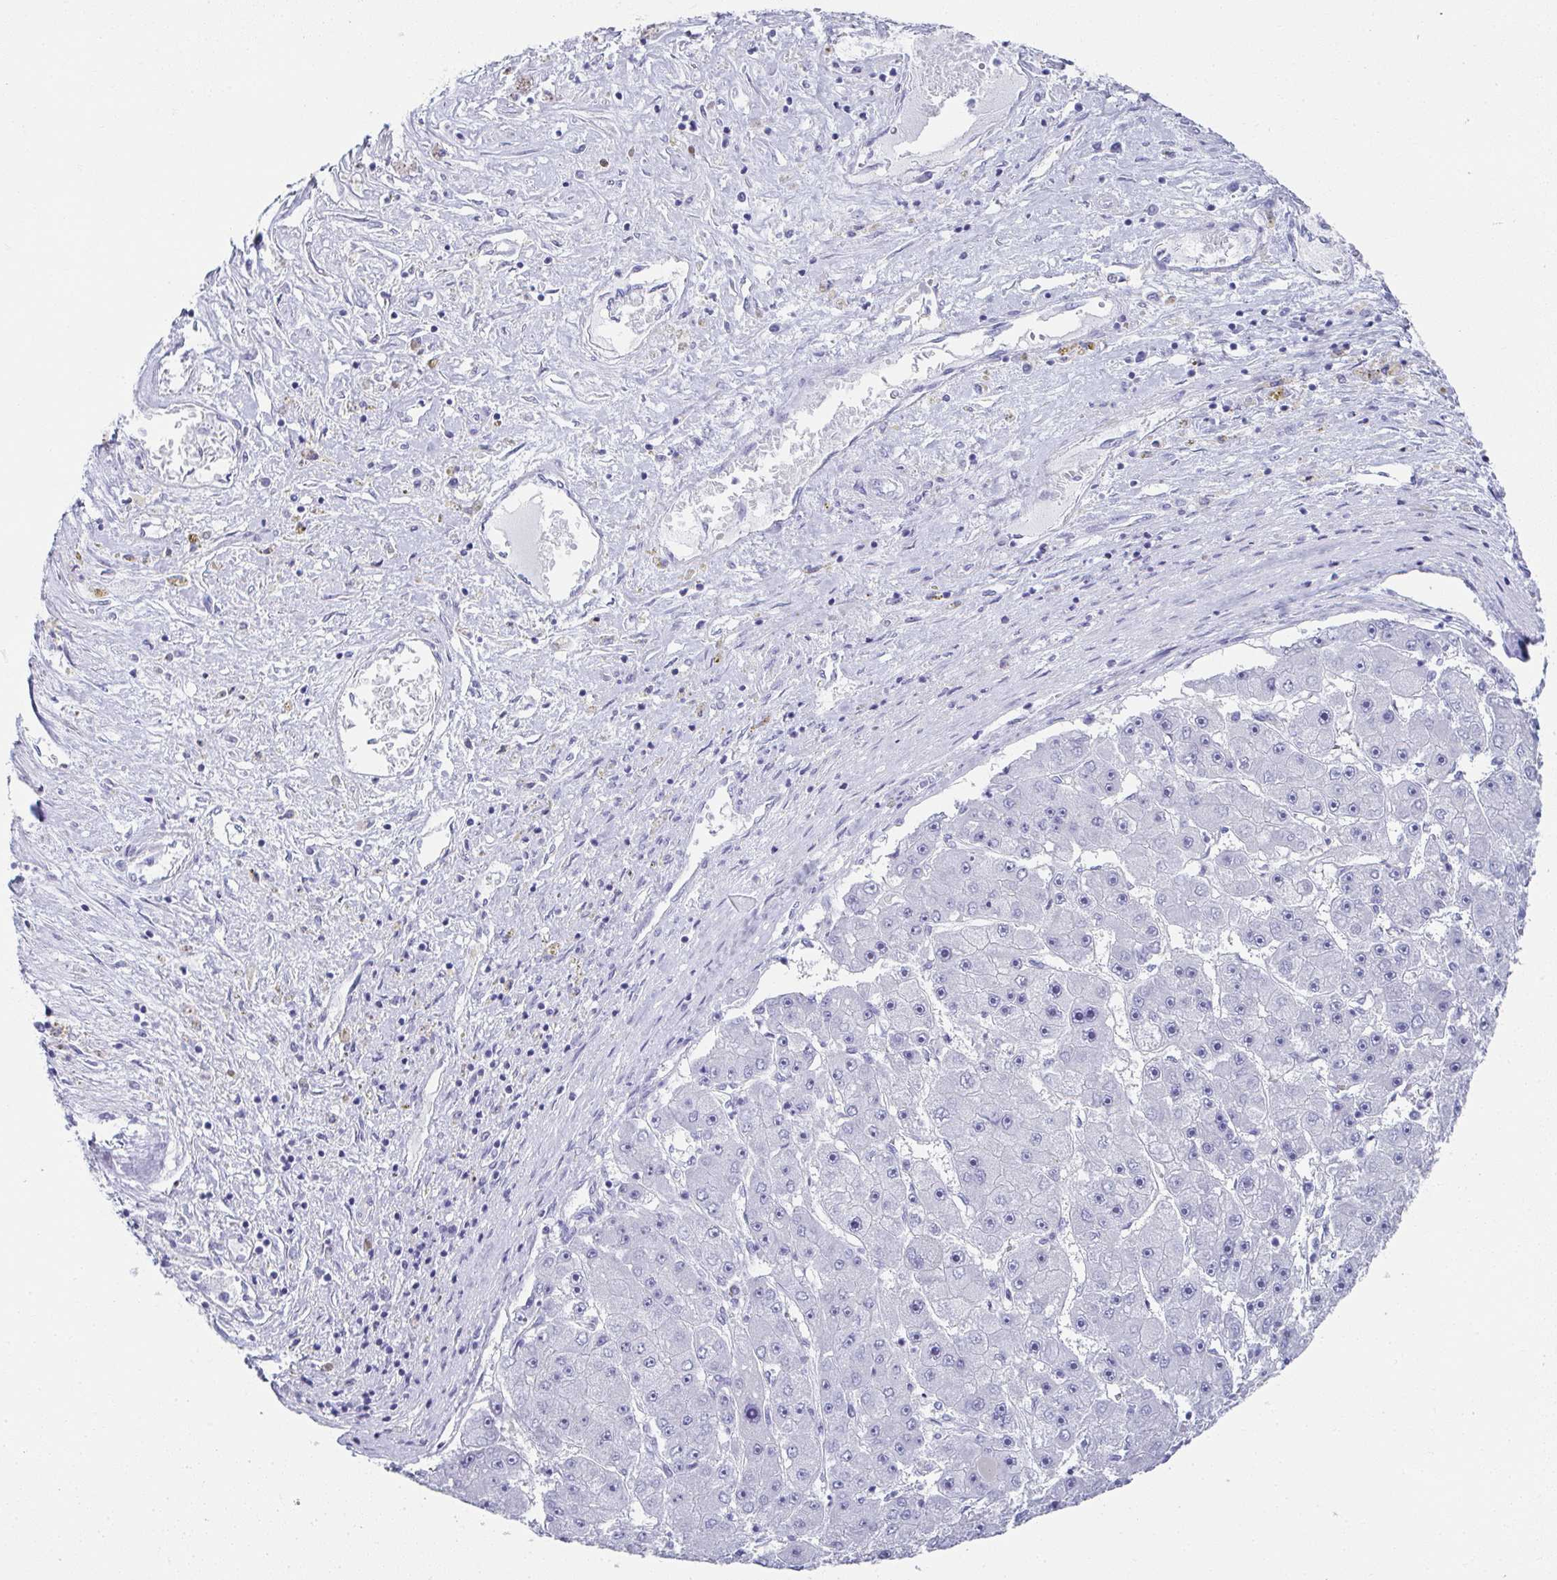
{"staining": {"intensity": "negative", "quantity": "none", "location": "none"}, "tissue": "liver cancer", "cell_type": "Tumor cells", "image_type": "cancer", "snomed": [{"axis": "morphology", "description": "Carcinoma, Hepatocellular, NOS"}, {"axis": "topography", "description": "Liver"}], "caption": "This image is of liver cancer stained with immunohistochemistry to label a protein in brown with the nuclei are counter-stained blue. There is no positivity in tumor cells.", "gene": "SYCP1", "patient": {"sex": "female", "age": 61}}